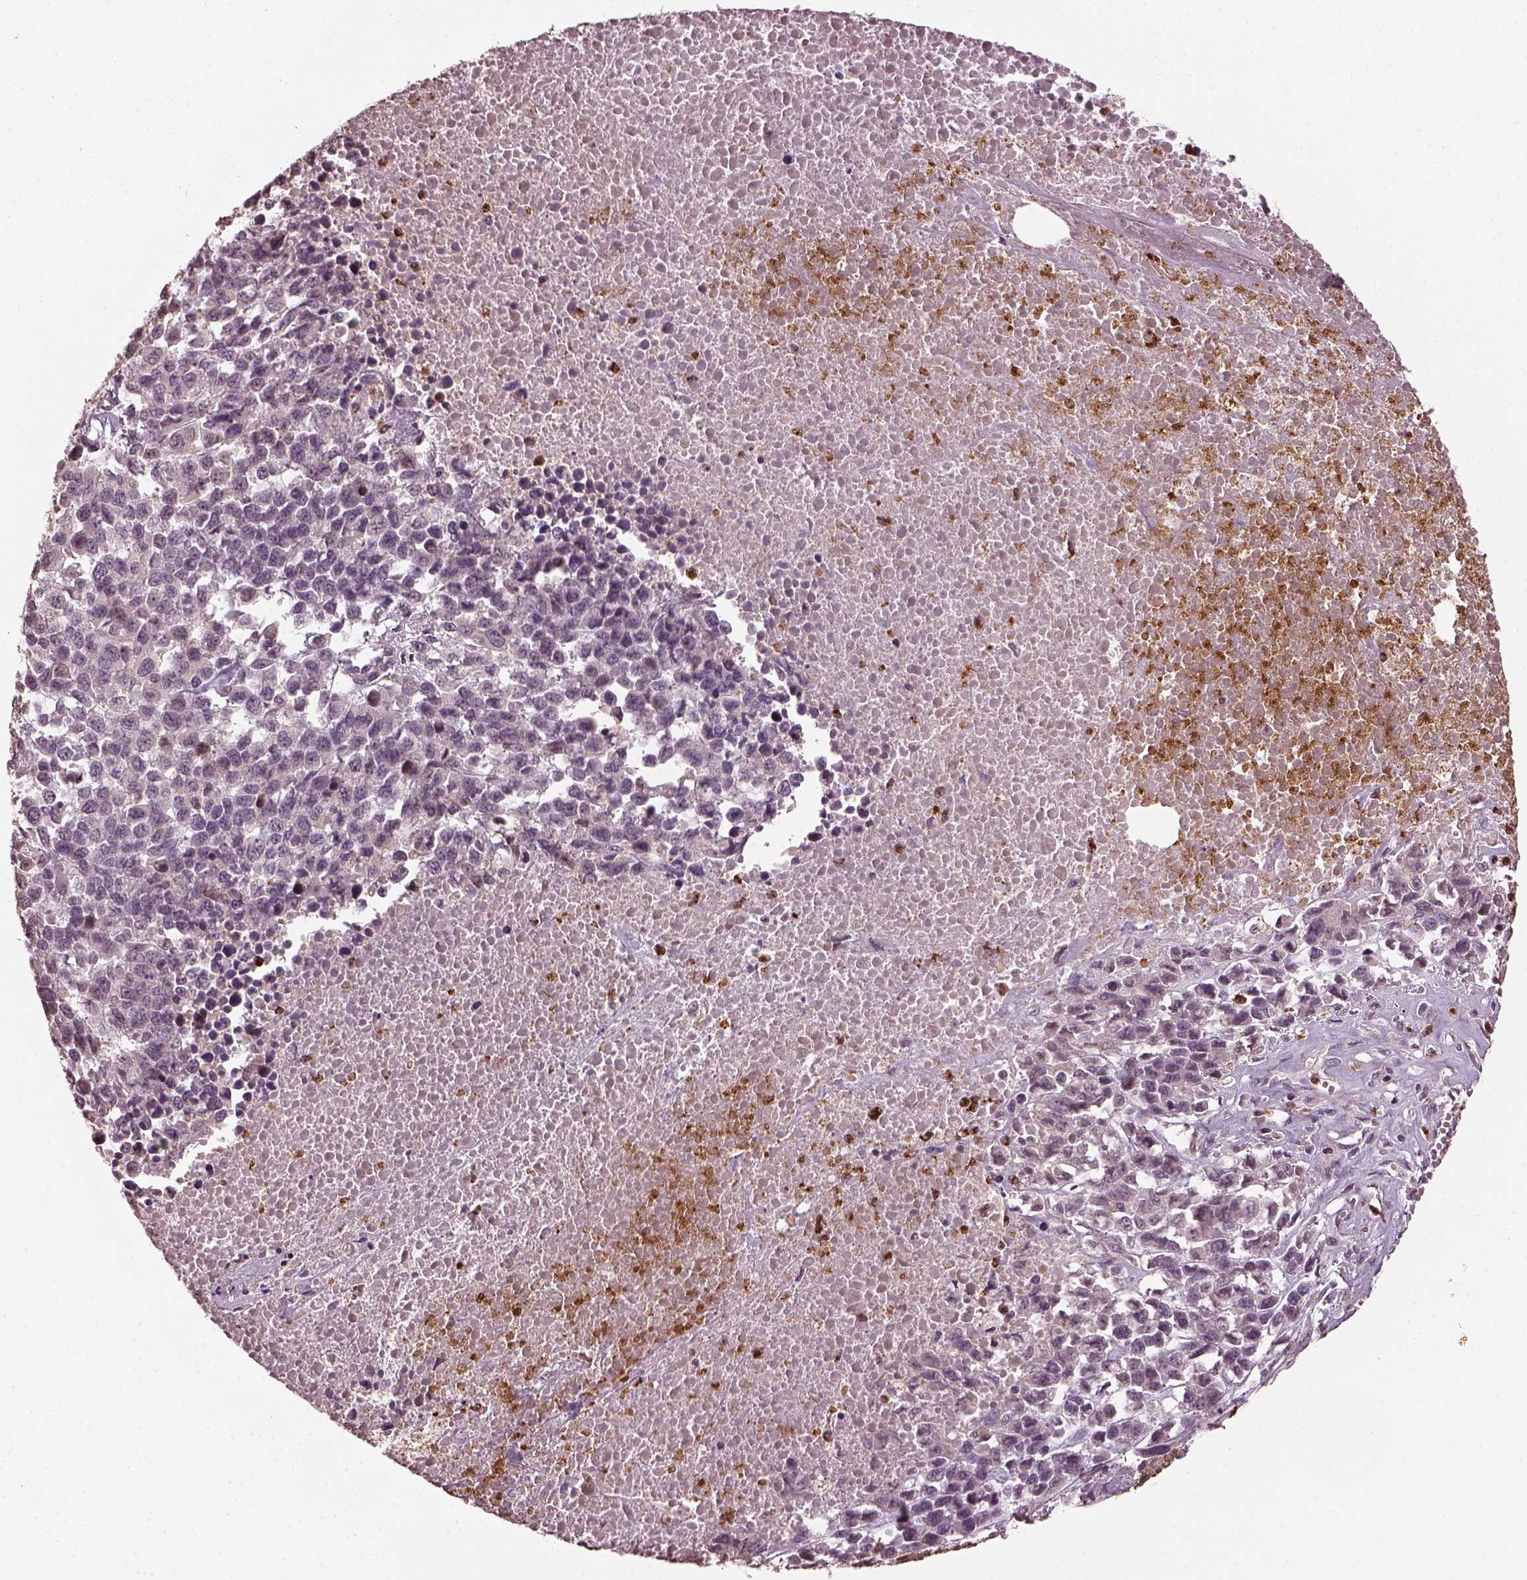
{"staining": {"intensity": "negative", "quantity": "none", "location": "none"}, "tissue": "melanoma", "cell_type": "Tumor cells", "image_type": "cancer", "snomed": [{"axis": "morphology", "description": "Malignant melanoma, Metastatic site"}, {"axis": "topography", "description": "Skin"}], "caption": "Tumor cells show no significant expression in malignant melanoma (metastatic site).", "gene": "RUFY3", "patient": {"sex": "male", "age": 84}}